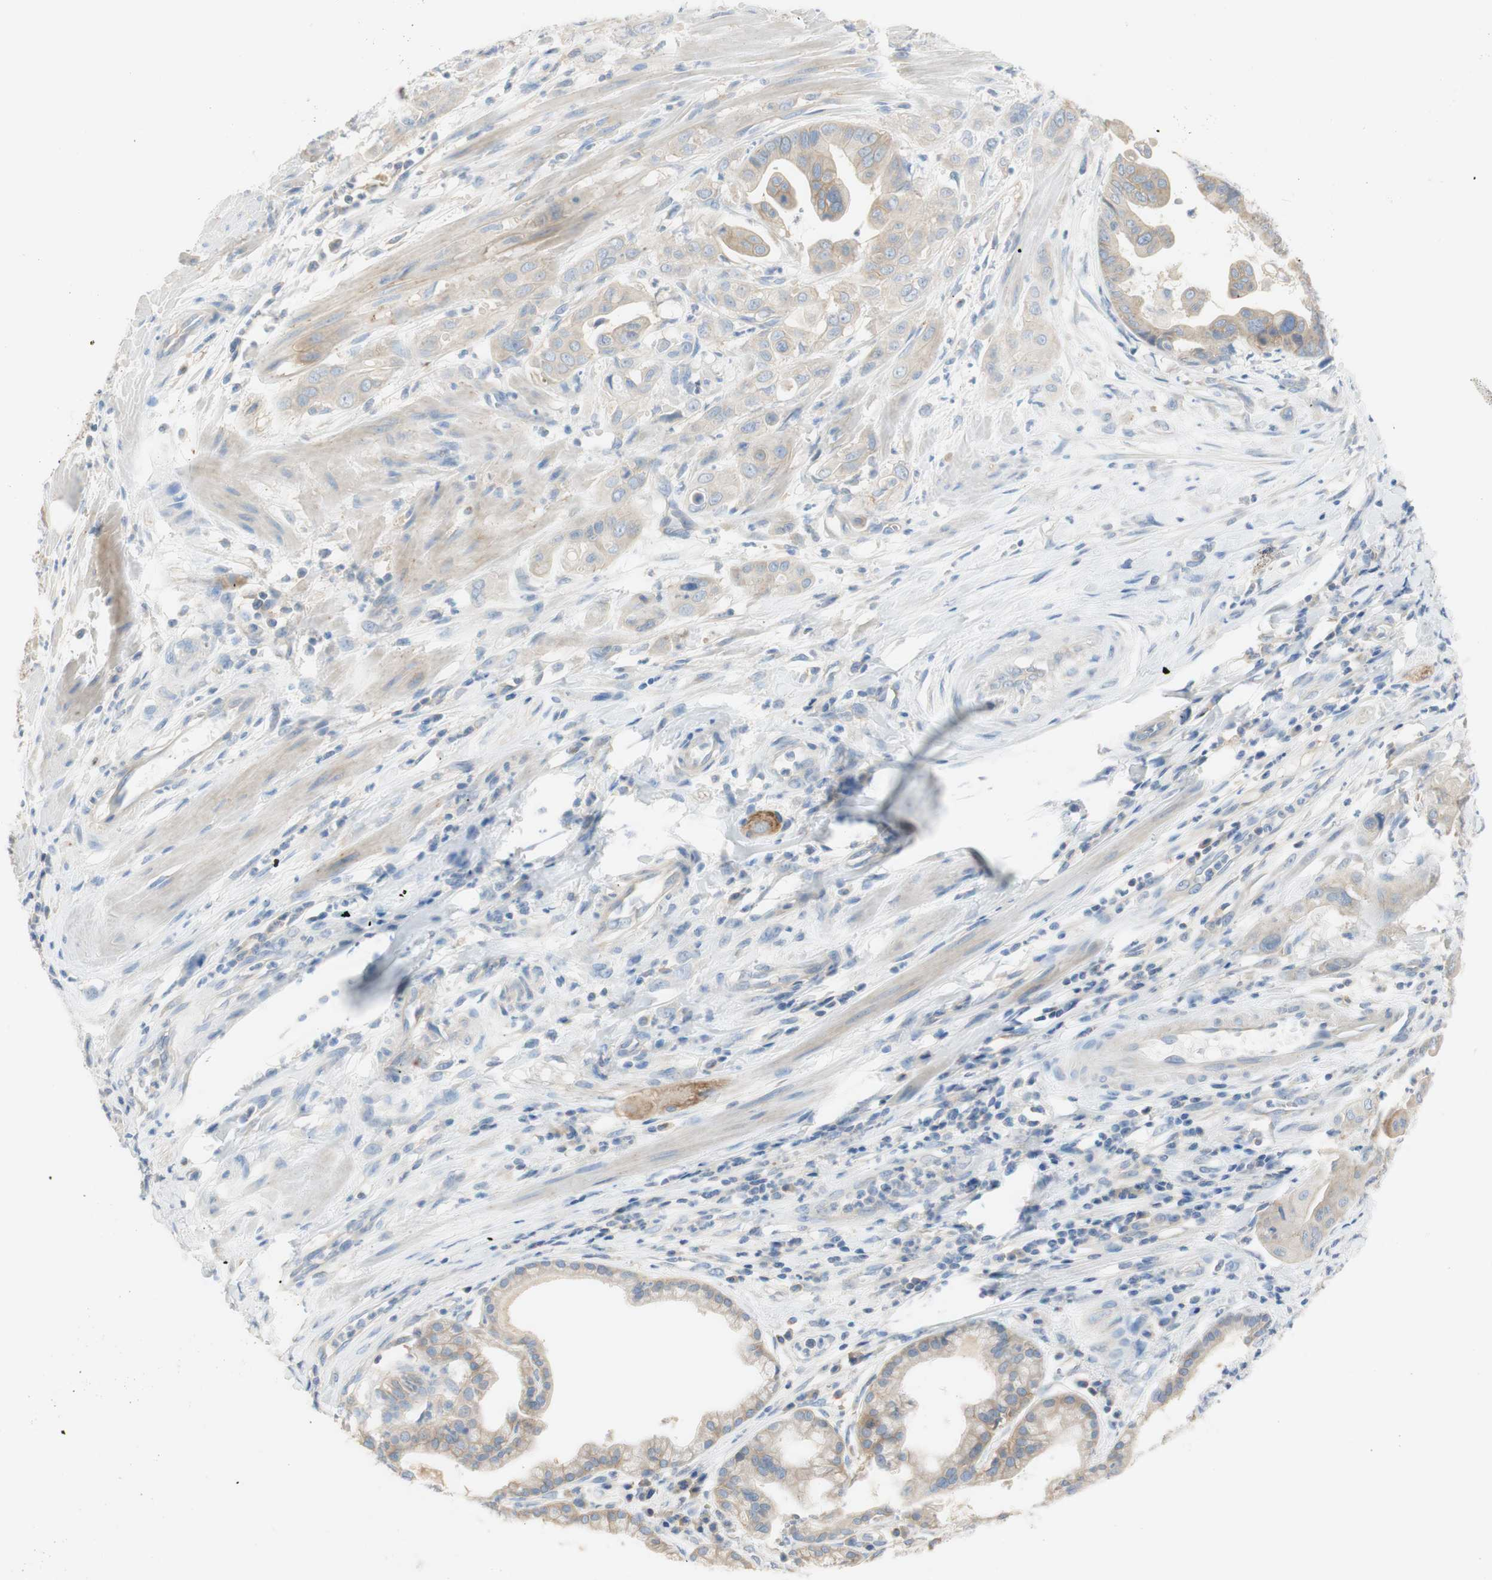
{"staining": {"intensity": "weak", "quantity": "25%-75%", "location": "cytoplasmic/membranous"}, "tissue": "pancreatic cancer", "cell_type": "Tumor cells", "image_type": "cancer", "snomed": [{"axis": "morphology", "description": "Adenocarcinoma, NOS"}, {"axis": "topography", "description": "Pancreas"}], "caption": "Human adenocarcinoma (pancreatic) stained with a protein marker displays weak staining in tumor cells.", "gene": "ATP2B1", "patient": {"sex": "female", "age": 75}}